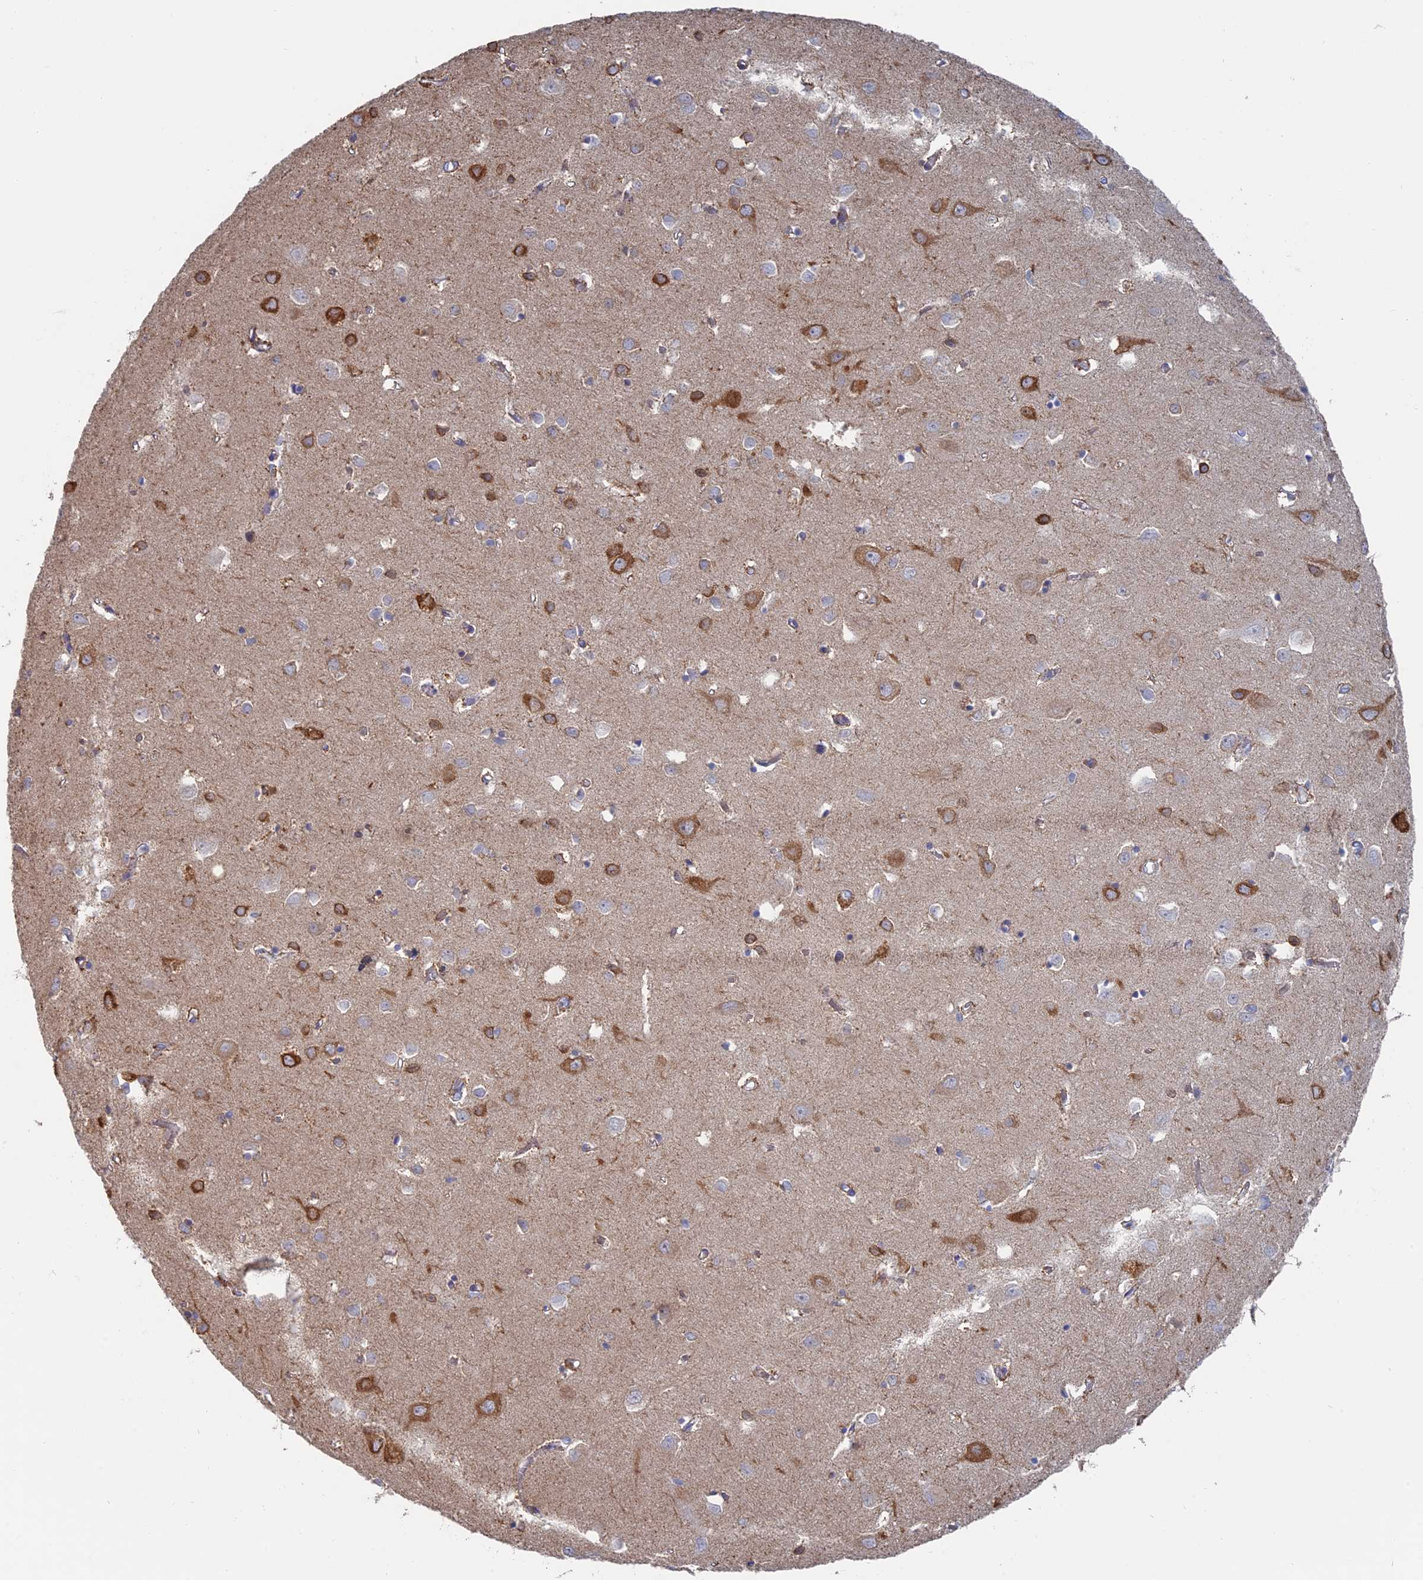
{"staining": {"intensity": "negative", "quantity": "none", "location": "none"}, "tissue": "cerebral cortex", "cell_type": "Endothelial cells", "image_type": "normal", "snomed": [{"axis": "morphology", "description": "Normal tissue, NOS"}, {"axis": "topography", "description": "Cerebral cortex"}], "caption": "IHC image of unremarkable cerebral cortex stained for a protein (brown), which shows no positivity in endothelial cells.", "gene": "TBC1D30", "patient": {"sex": "female", "age": 64}}